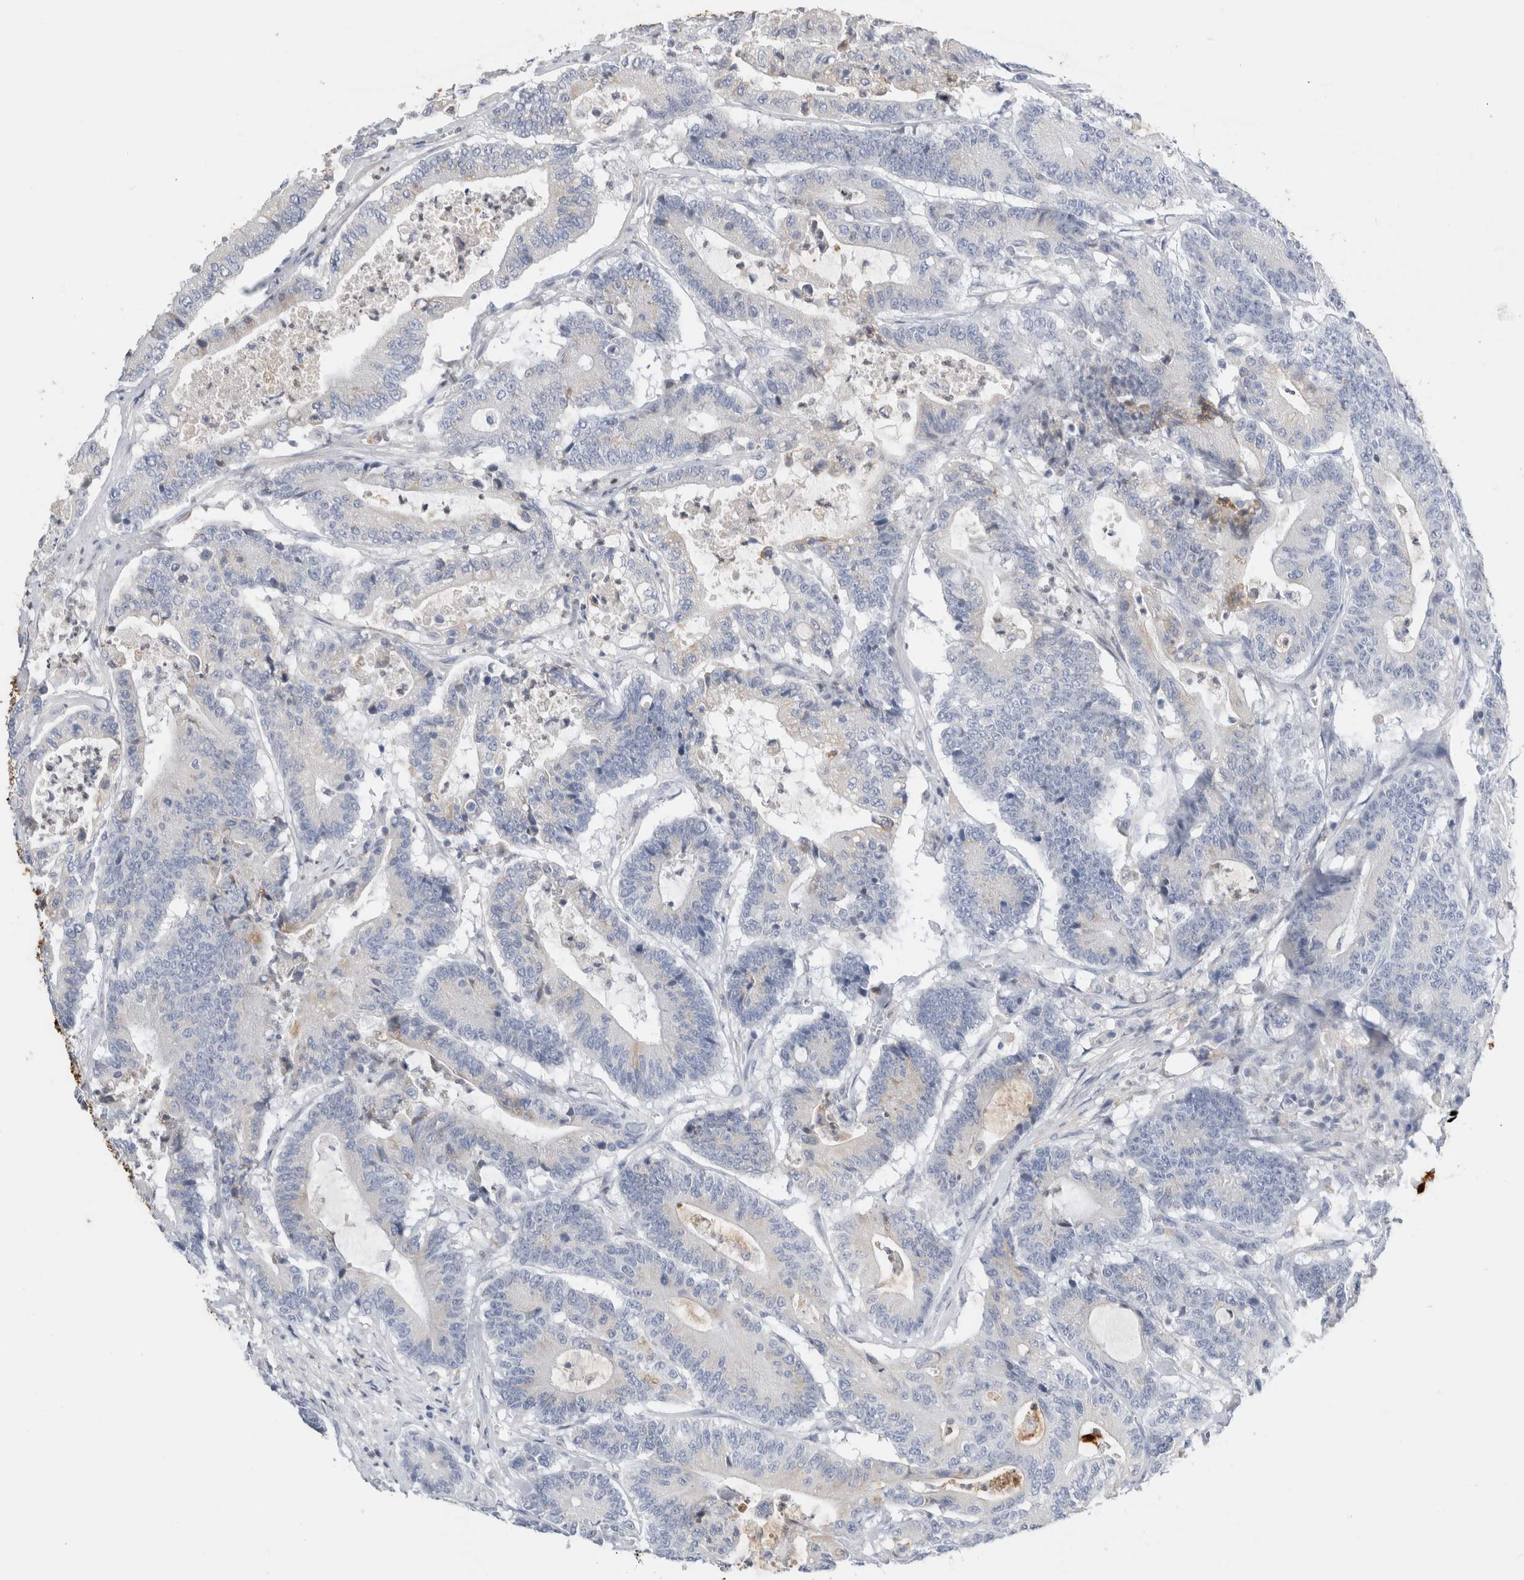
{"staining": {"intensity": "negative", "quantity": "none", "location": "none"}, "tissue": "colorectal cancer", "cell_type": "Tumor cells", "image_type": "cancer", "snomed": [{"axis": "morphology", "description": "Adenocarcinoma, NOS"}, {"axis": "topography", "description": "Colon"}], "caption": "Tumor cells show no significant protein staining in adenocarcinoma (colorectal).", "gene": "ADAM30", "patient": {"sex": "female", "age": 84}}